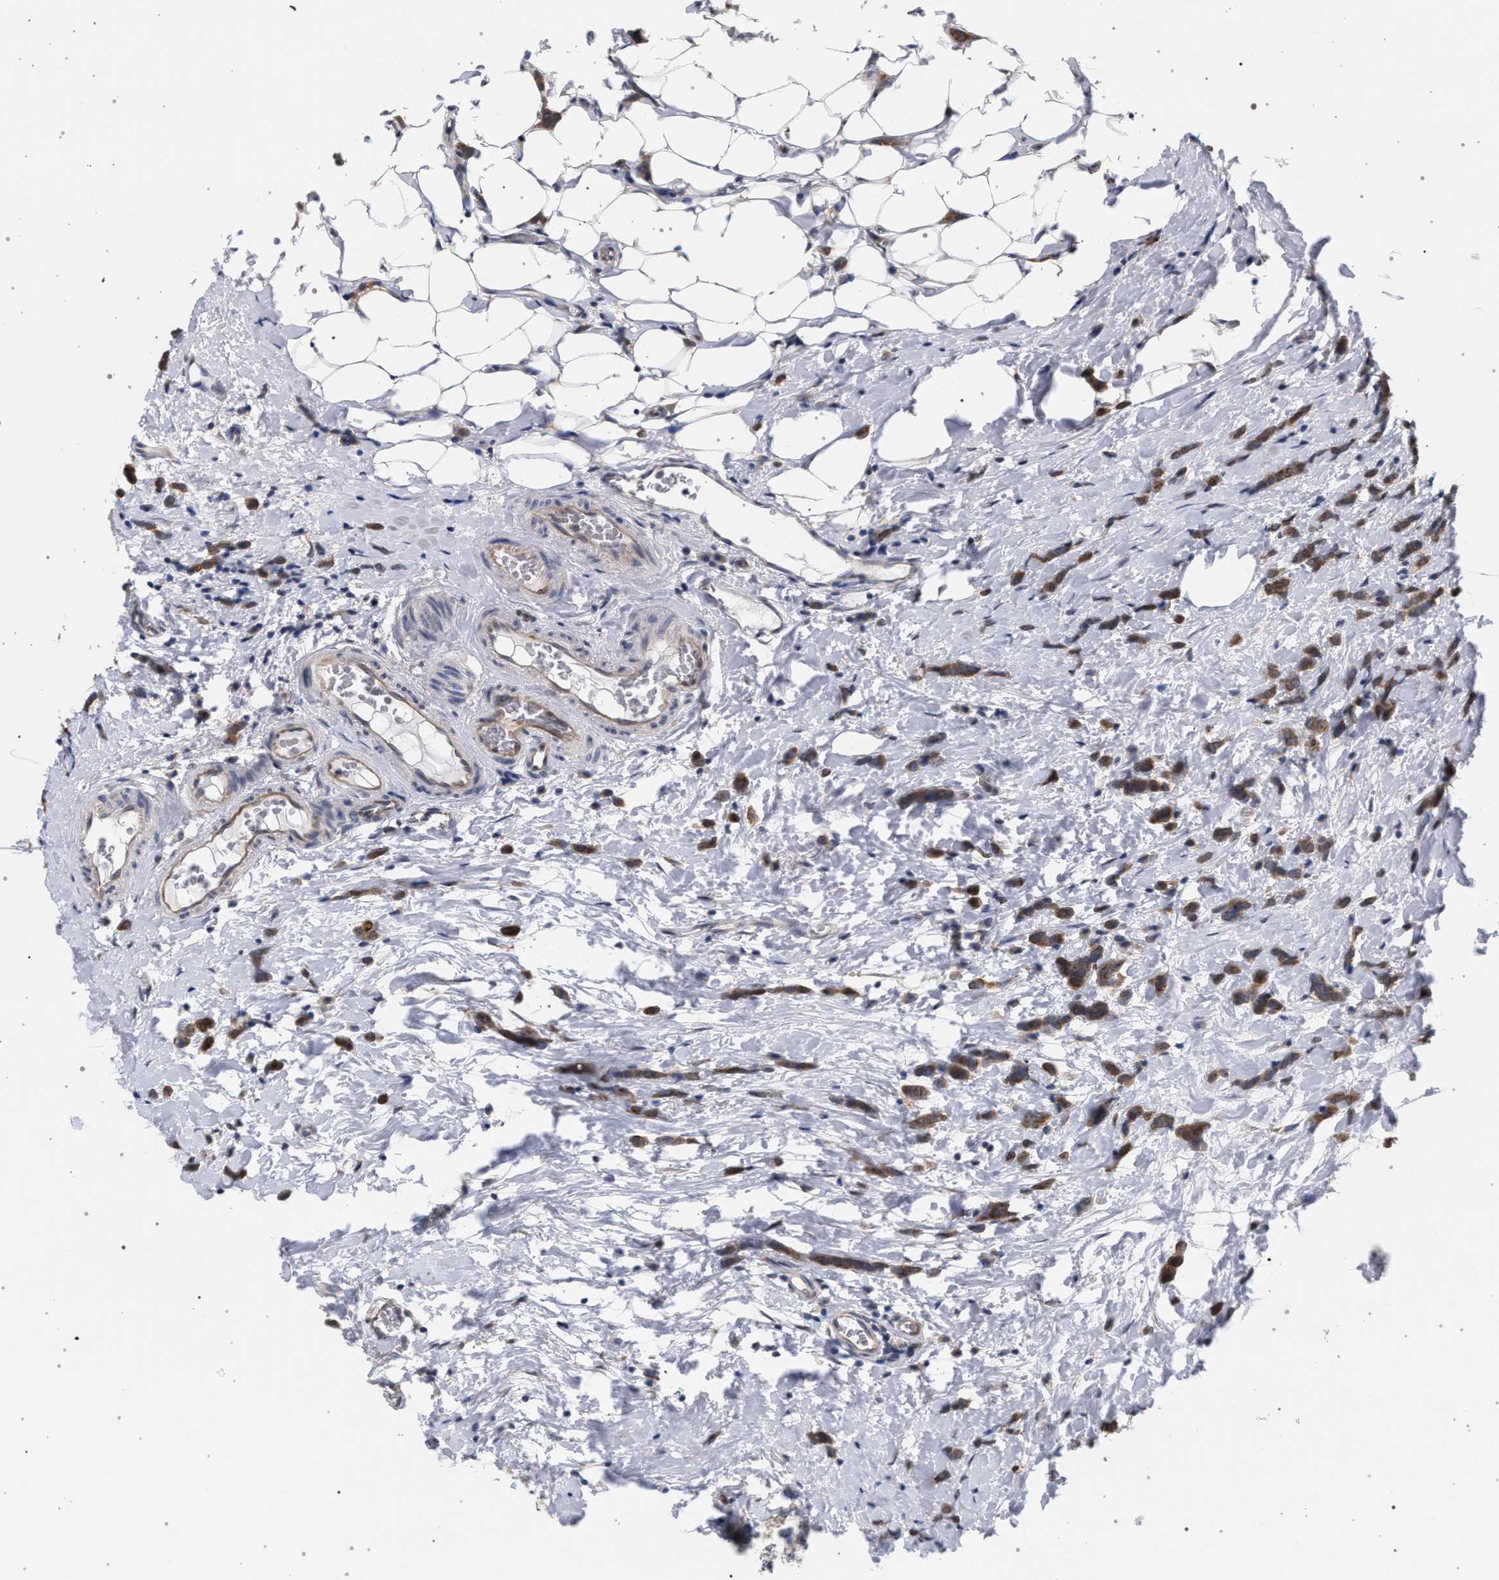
{"staining": {"intensity": "moderate", "quantity": ">75%", "location": "cytoplasmic/membranous"}, "tissue": "breast cancer", "cell_type": "Tumor cells", "image_type": "cancer", "snomed": [{"axis": "morphology", "description": "Lobular carcinoma"}, {"axis": "topography", "description": "Breast"}], "caption": "Immunohistochemical staining of breast cancer (lobular carcinoma) exhibits moderate cytoplasmic/membranous protein expression in approximately >75% of tumor cells.", "gene": "ARPC5L", "patient": {"sex": "female", "age": 60}}